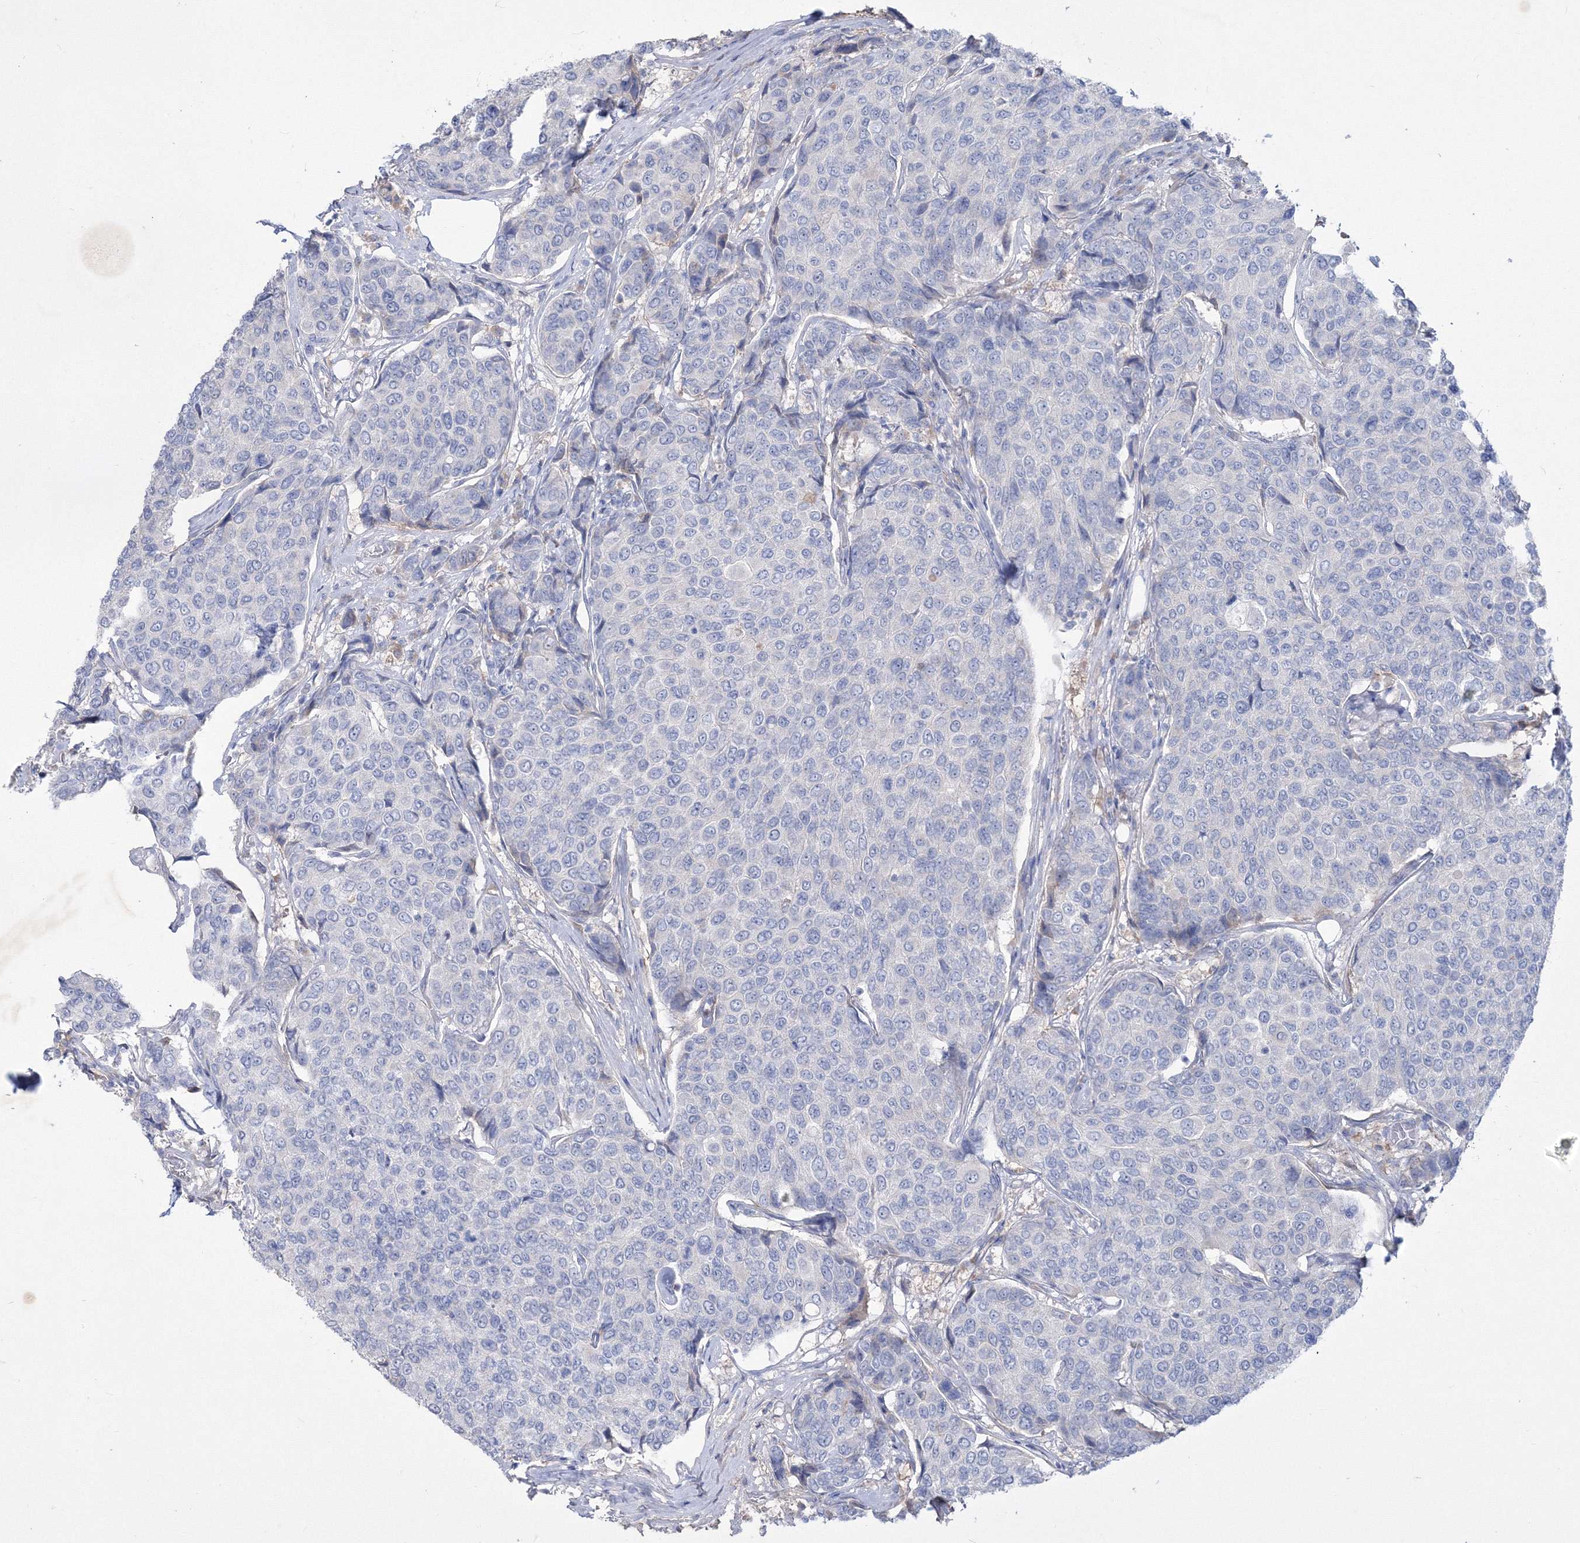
{"staining": {"intensity": "negative", "quantity": "none", "location": "none"}, "tissue": "breast cancer", "cell_type": "Tumor cells", "image_type": "cancer", "snomed": [{"axis": "morphology", "description": "Duct carcinoma"}, {"axis": "topography", "description": "Breast"}], "caption": "This micrograph is of breast cancer stained with IHC to label a protein in brown with the nuclei are counter-stained blue. There is no expression in tumor cells.", "gene": "TMEM139", "patient": {"sex": "female", "age": 55}}